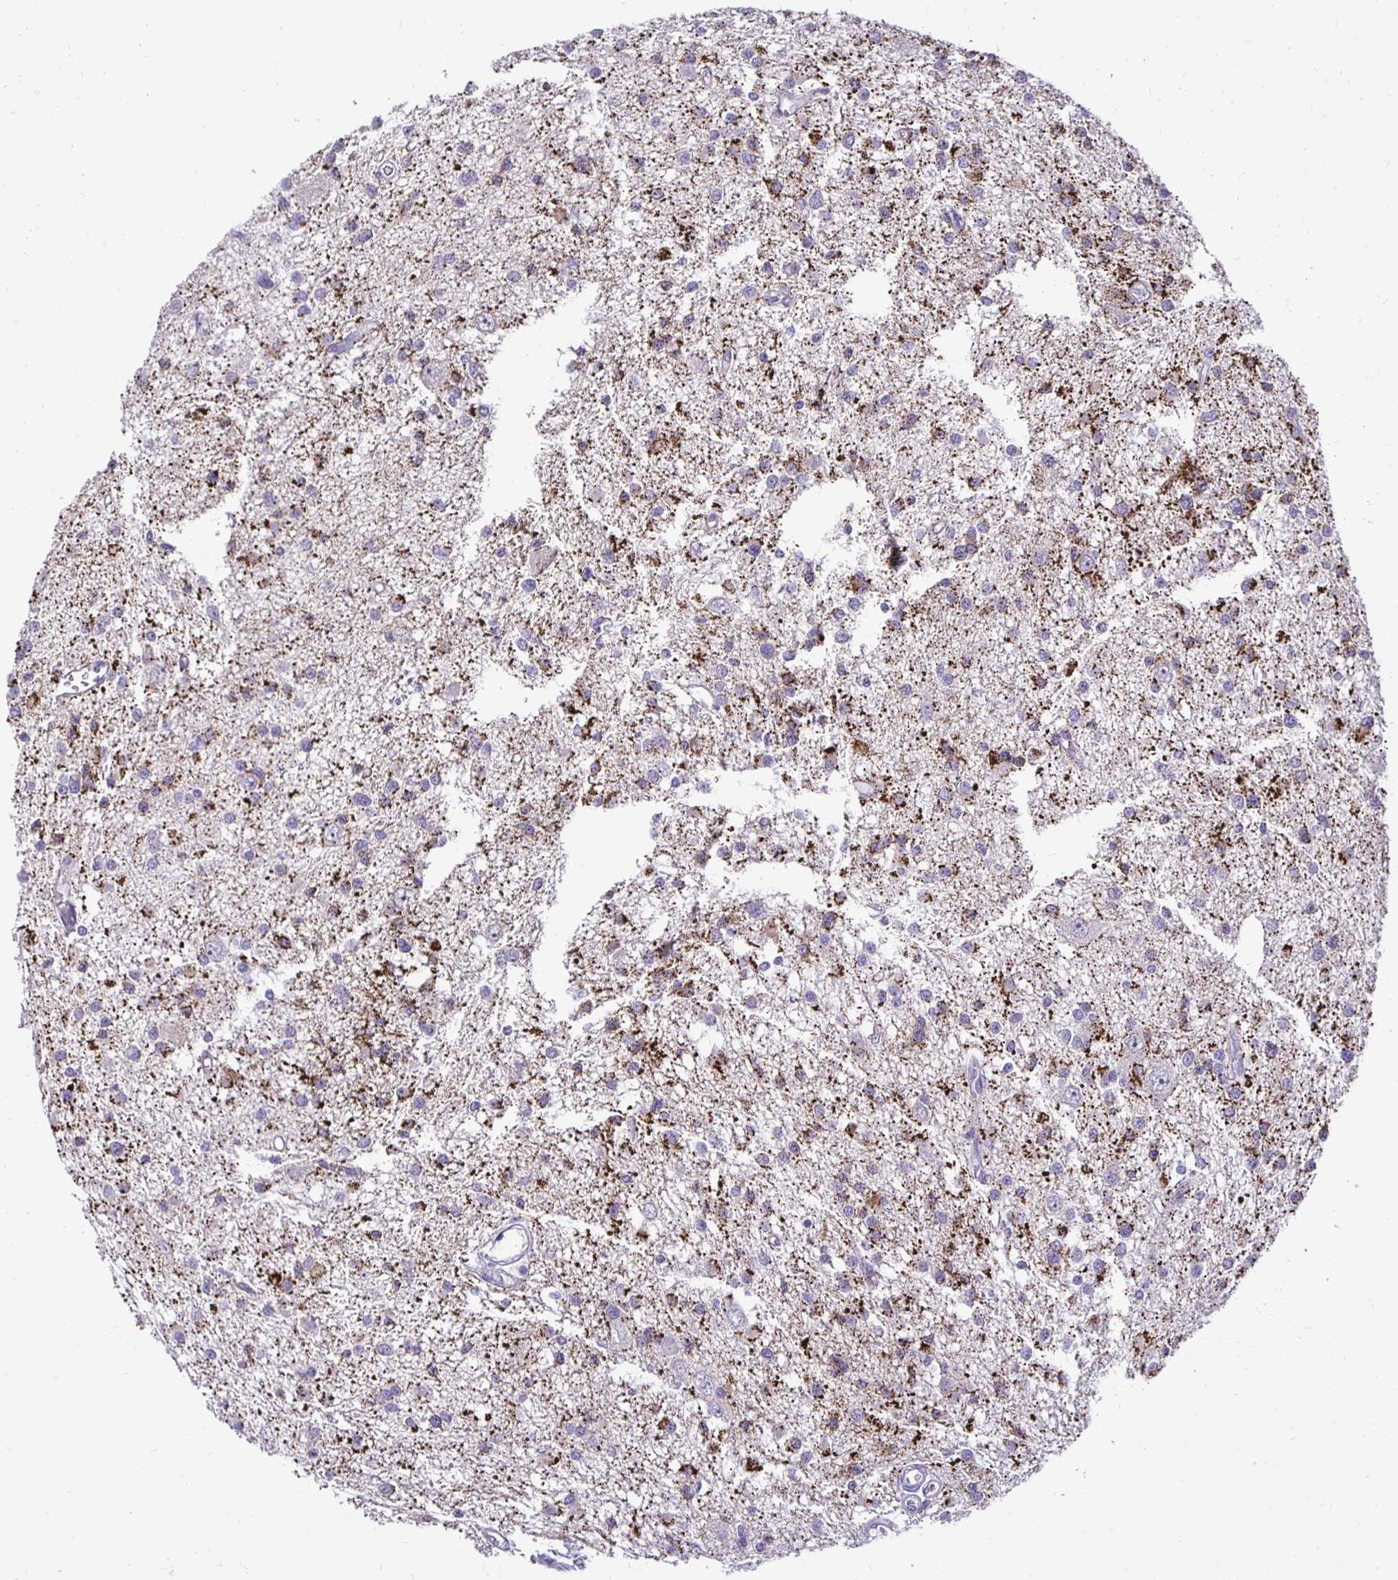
{"staining": {"intensity": "strong", "quantity": "25%-75%", "location": "cytoplasmic/membranous"}, "tissue": "glioma", "cell_type": "Tumor cells", "image_type": "cancer", "snomed": [{"axis": "morphology", "description": "Glioma, malignant, High grade"}, {"axis": "topography", "description": "Brain"}], "caption": "High-power microscopy captured an immunohistochemistry (IHC) image of glioma, revealing strong cytoplasmic/membranous staining in approximately 25%-75% of tumor cells. (IHC, brightfield microscopy, high magnification).", "gene": "GAS2", "patient": {"sex": "male", "age": 54}}